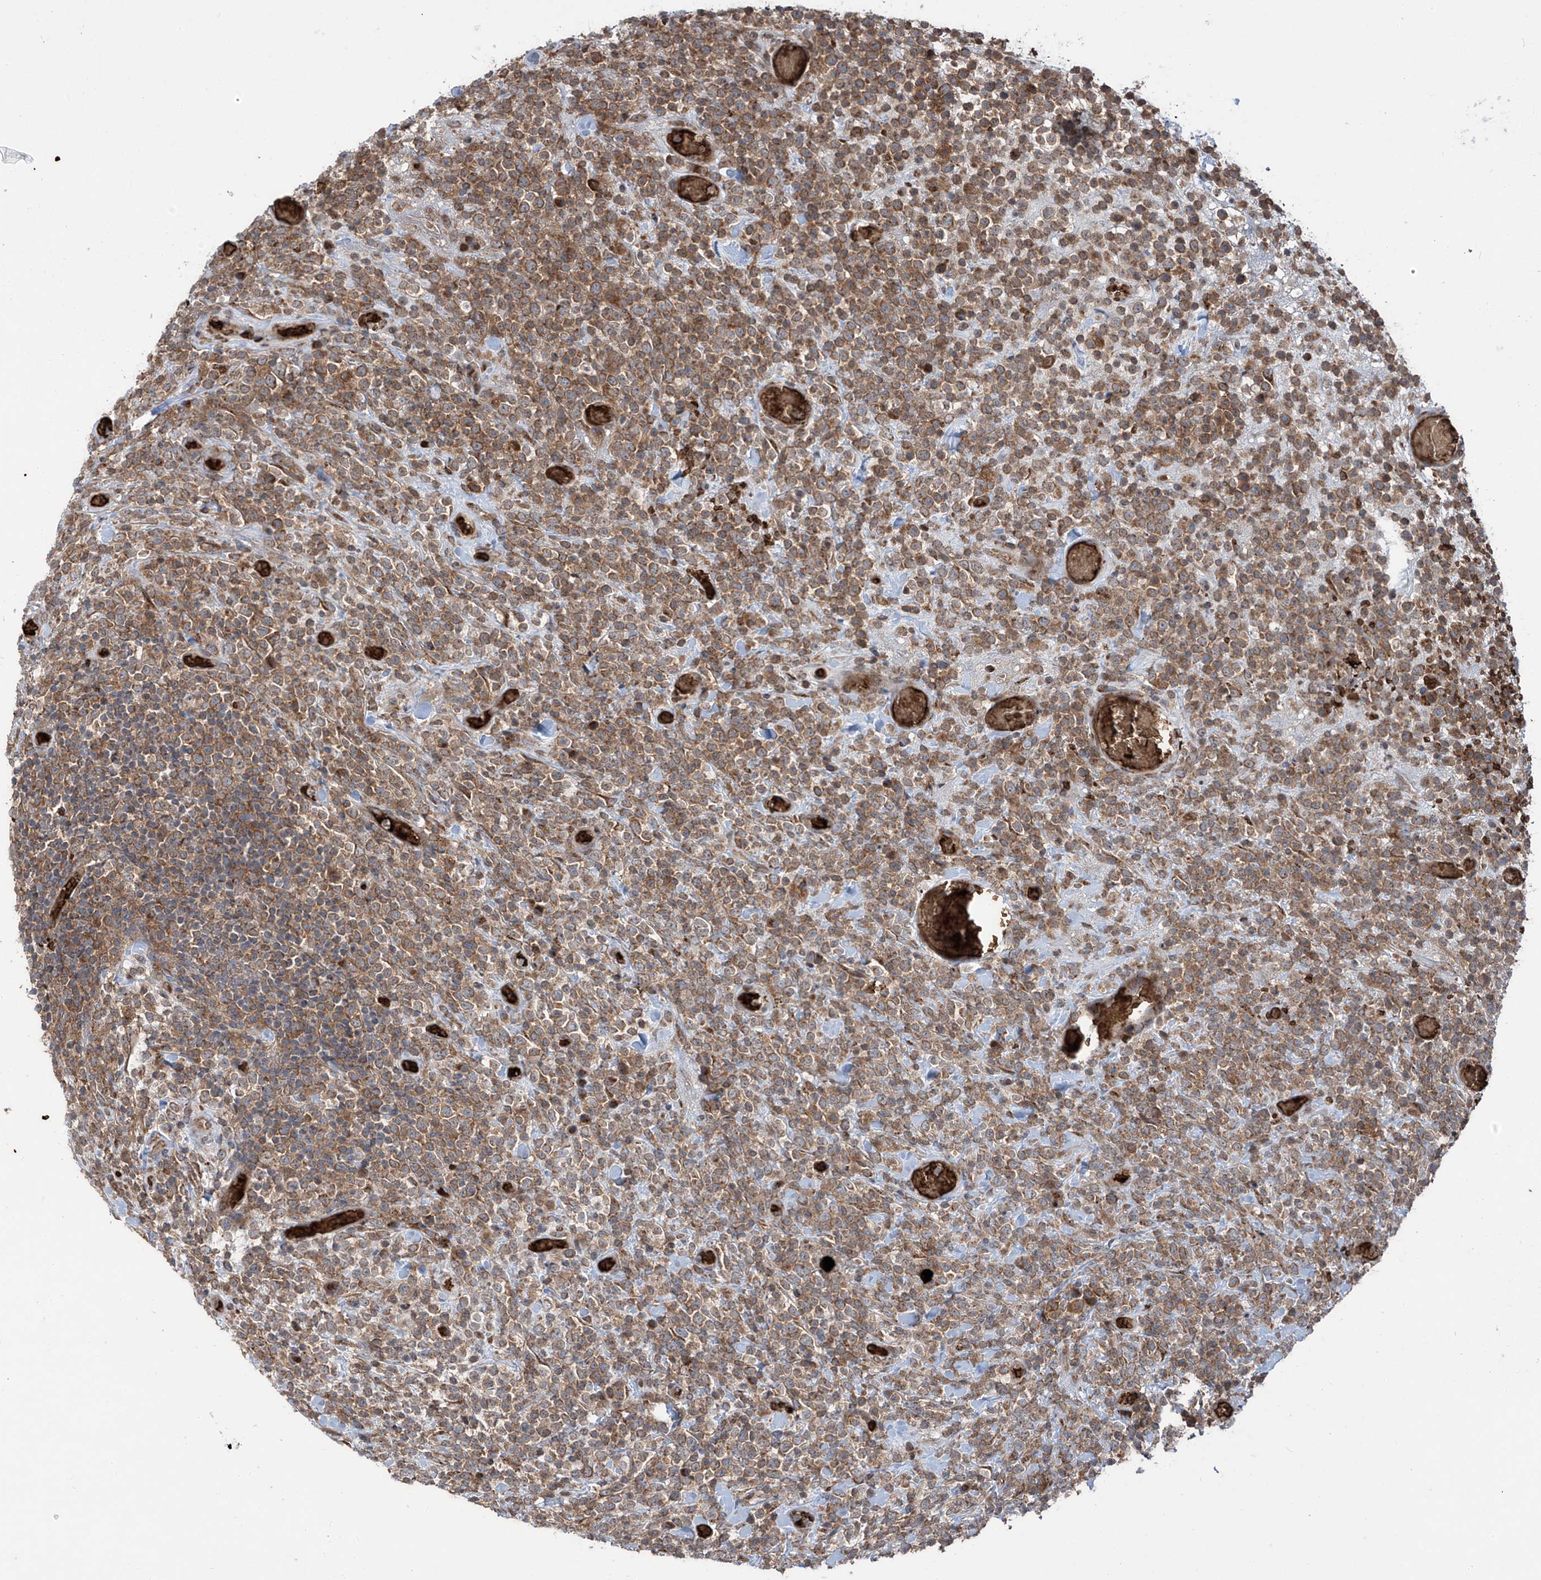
{"staining": {"intensity": "moderate", "quantity": ">75%", "location": "cytoplasmic/membranous"}, "tissue": "lymphoma", "cell_type": "Tumor cells", "image_type": "cancer", "snomed": [{"axis": "morphology", "description": "Malignant lymphoma, non-Hodgkin's type, High grade"}, {"axis": "topography", "description": "Colon"}], "caption": "A micrograph of lymphoma stained for a protein displays moderate cytoplasmic/membranous brown staining in tumor cells.", "gene": "ZDHHC9", "patient": {"sex": "female", "age": 53}}